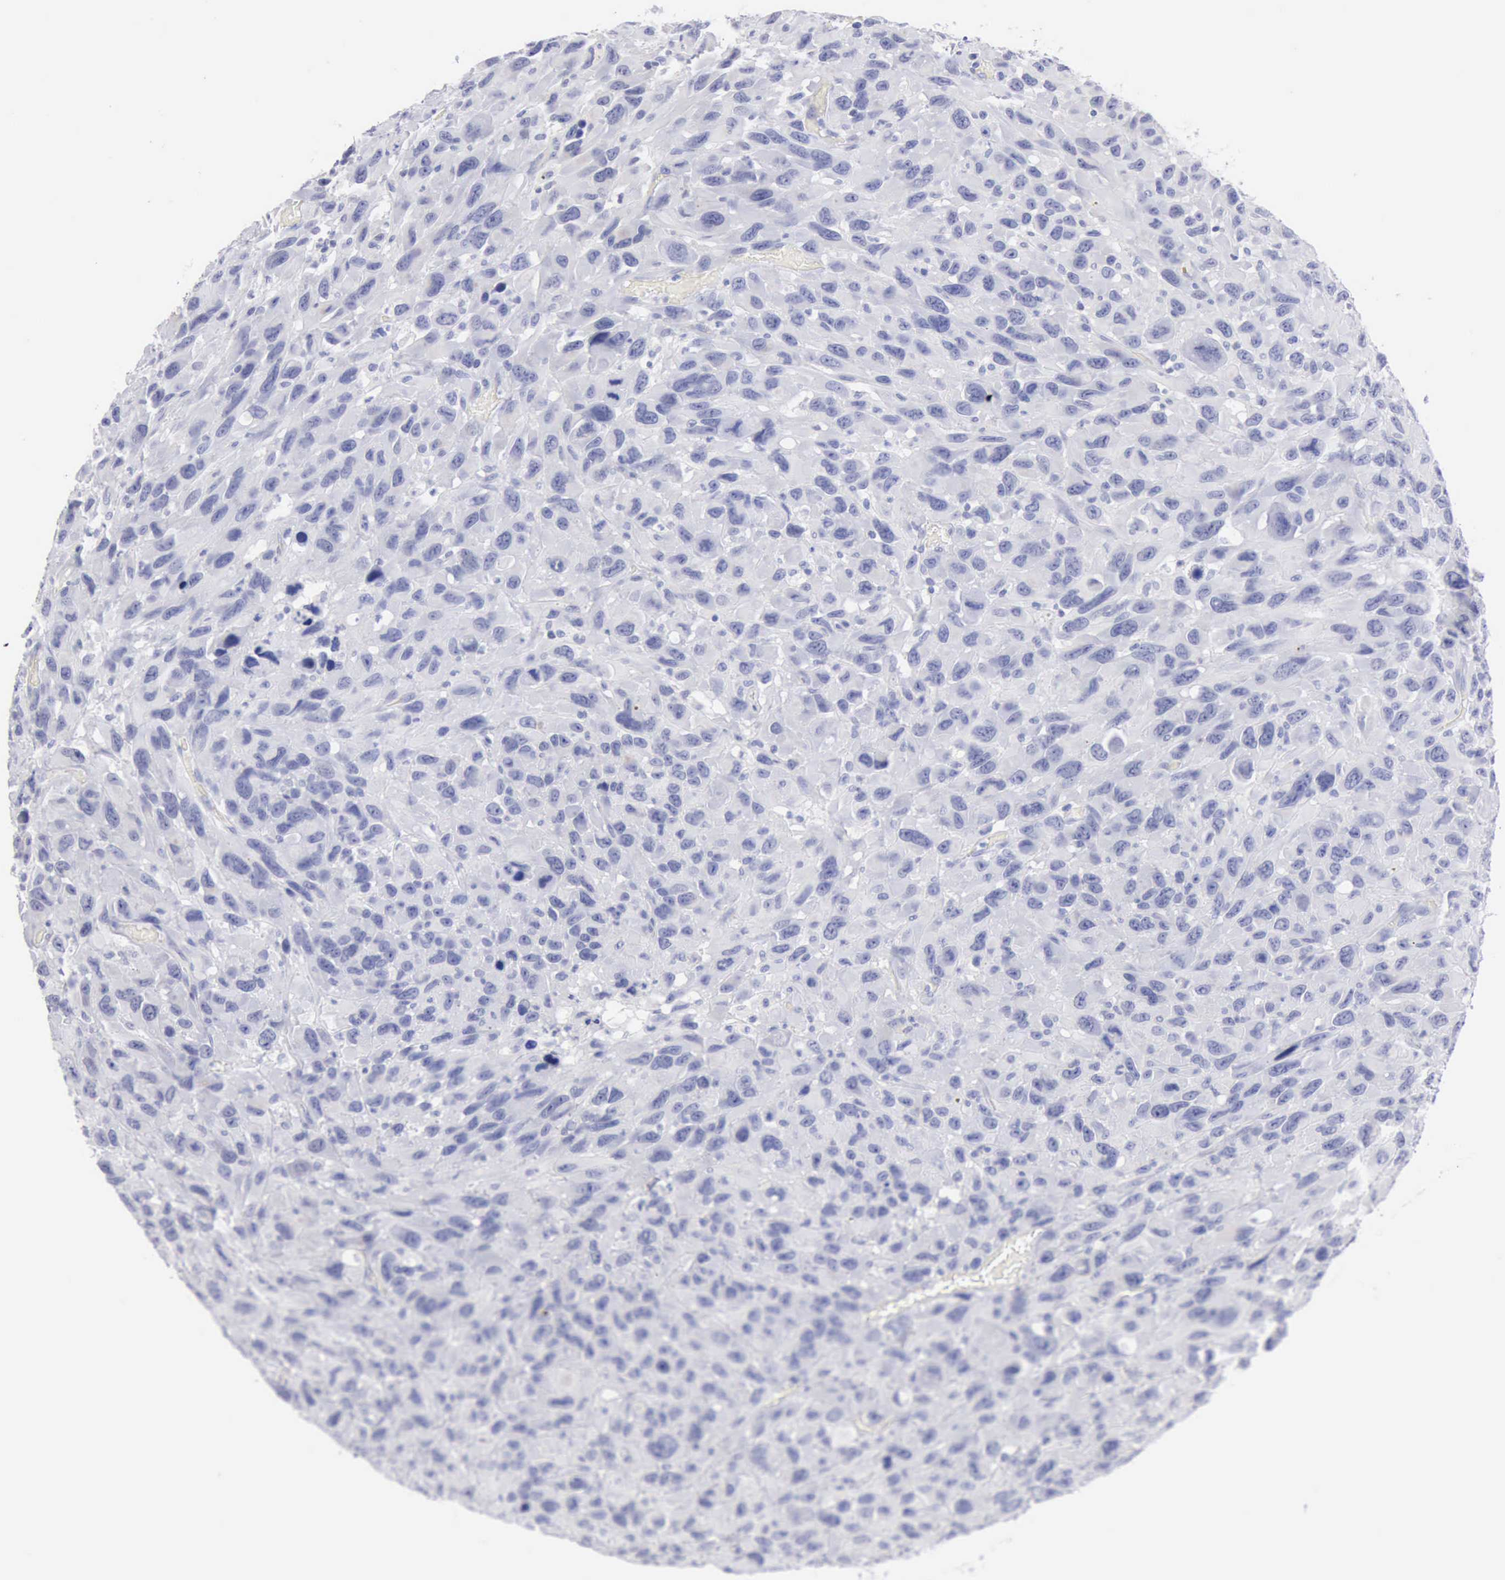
{"staining": {"intensity": "negative", "quantity": "none", "location": "none"}, "tissue": "renal cancer", "cell_type": "Tumor cells", "image_type": "cancer", "snomed": [{"axis": "morphology", "description": "Adenocarcinoma, NOS"}, {"axis": "topography", "description": "Kidney"}], "caption": "Immunohistochemistry (IHC) image of human renal cancer (adenocarcinoma) stained for a protein (brown), which shows no staining in tumor cells. (DAB (3,3'-diaminobenzidine) IHC, high magnification).", "gene": "ANGEL1", "patient": {"sex": "male", "age": 79}}